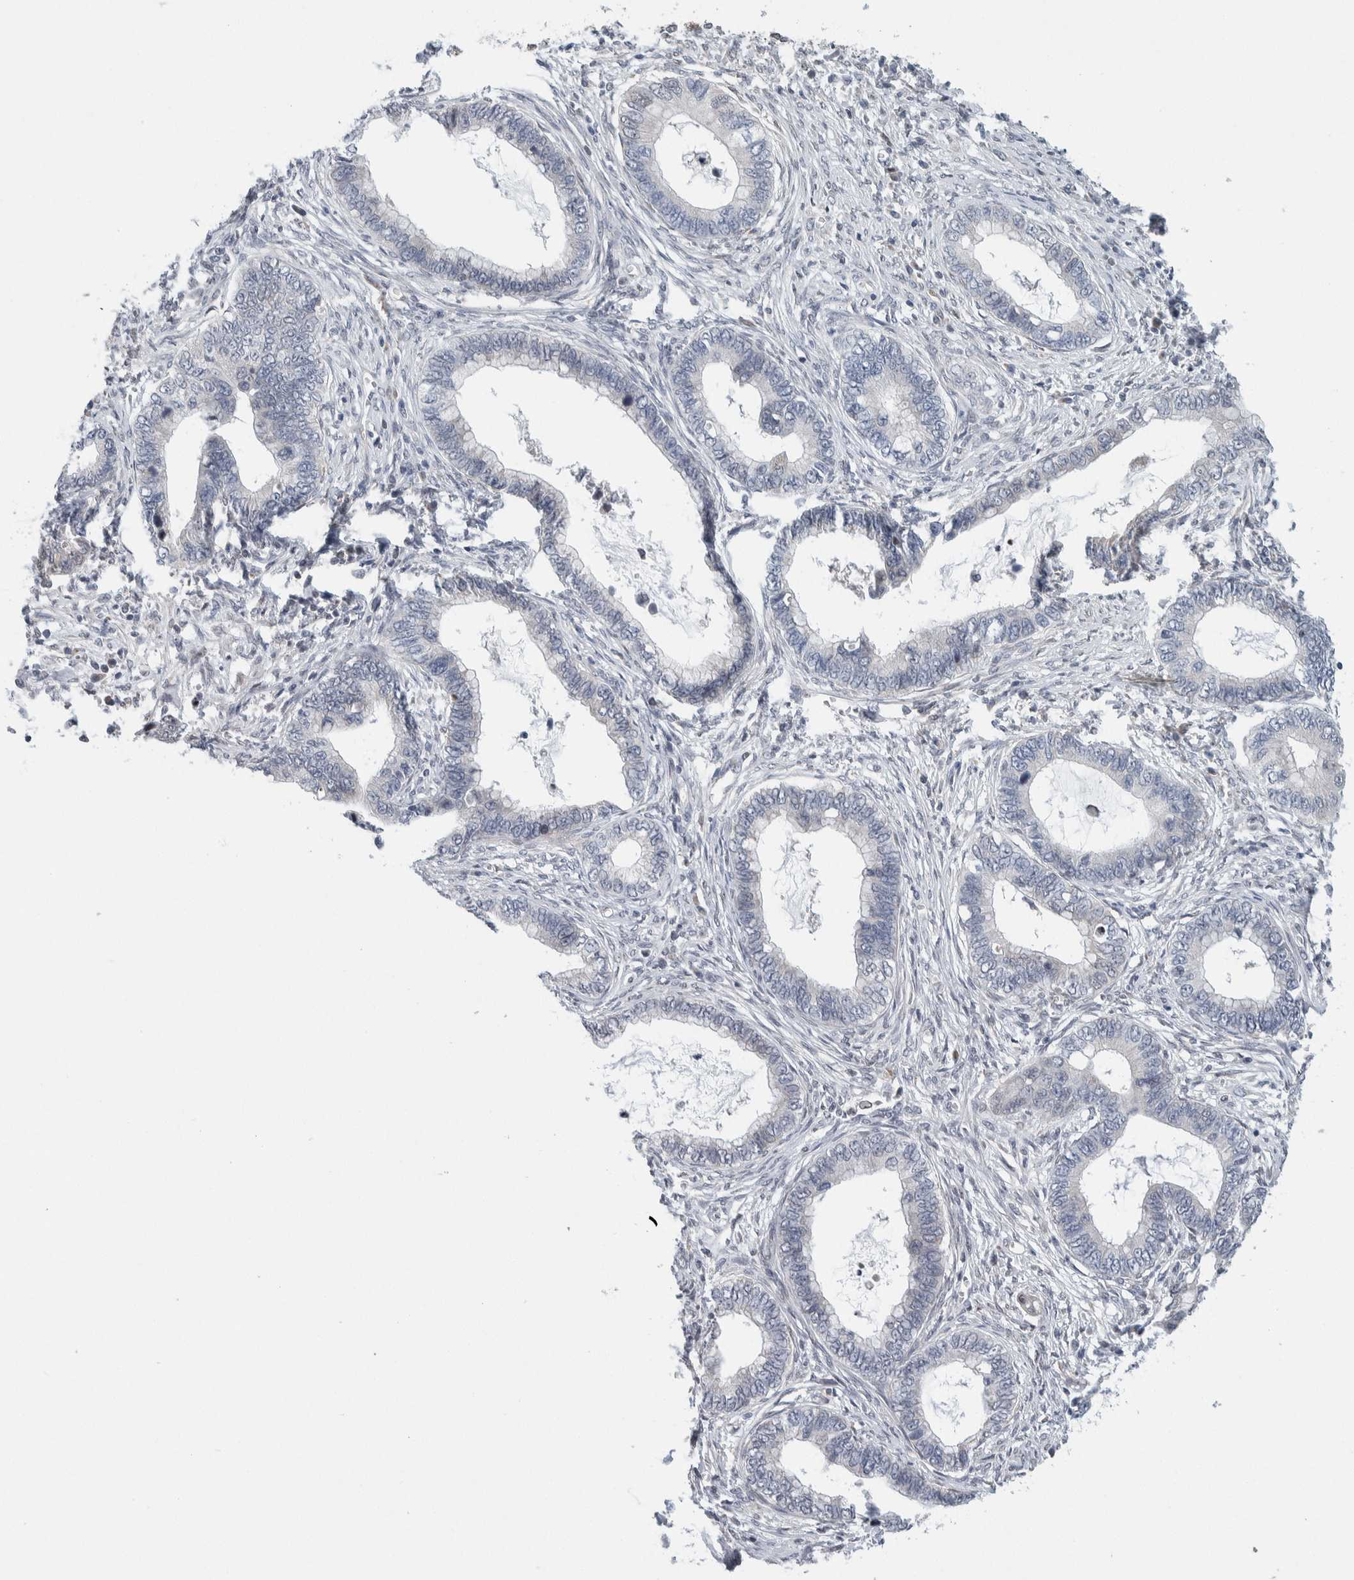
{"staining": {"intensity": "negative", "quantity": "none", "location": "none"}, "tissue": "cervical cancer", "cell_type": "Tumor cells", "image_type": "cancer", "snomed": [{"axis": "morphology", "description": "Adenocarcinoma, NOS"}, {"axis": "topography", "description": "Cervix"}], "caption": "Tumor cells show no significant expression in cervical adenocarcinoma.", "gene": "NEUROD1", "patient": {"sex": "female", "age": 44}}